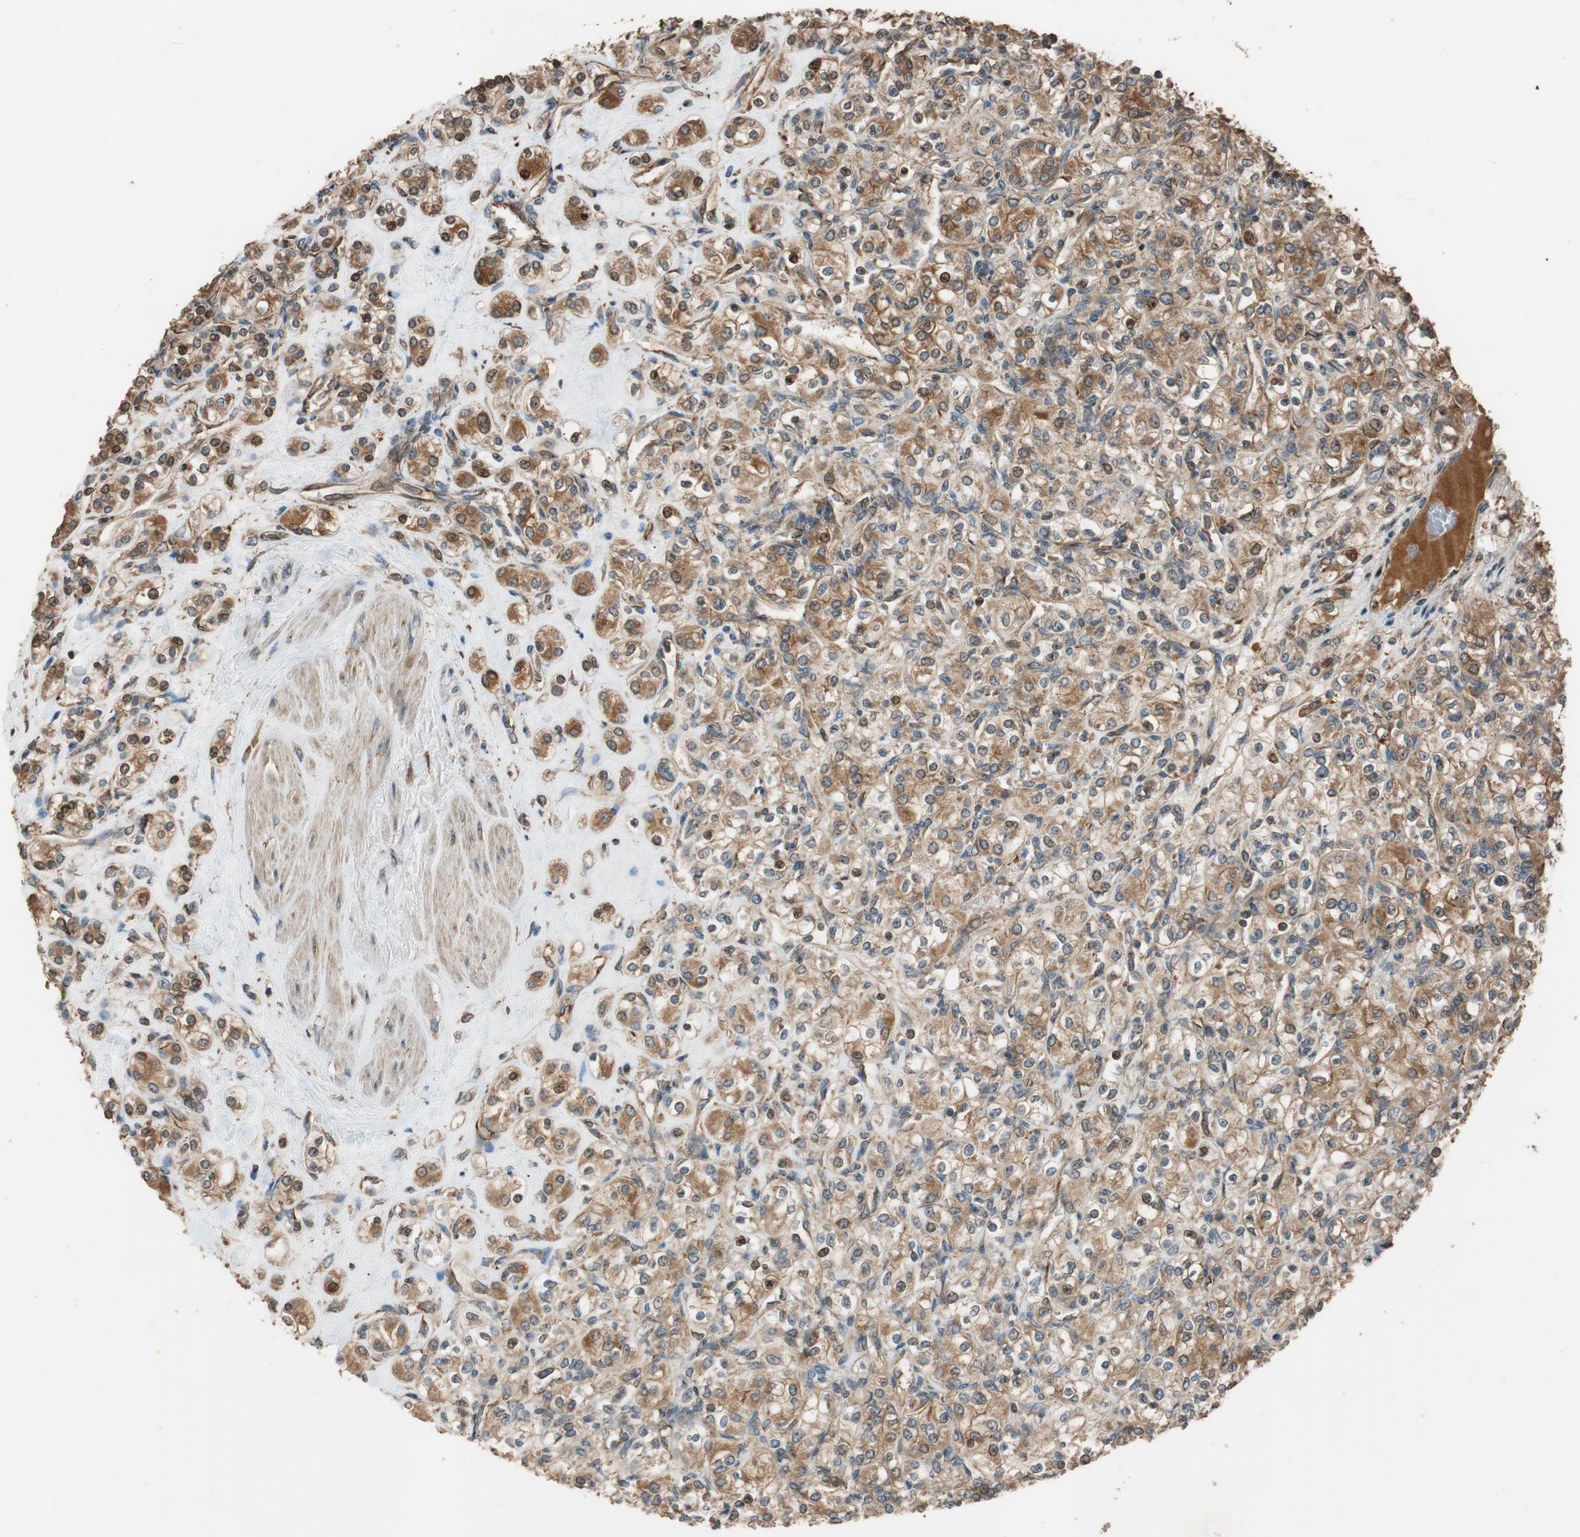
{"staining": {"intensity": "moderate", "quantity": ">75%", "location": "cytoplasmic/membranous,nuclear"}, "tissue": "renal cancer", "cell_type": "Tumor cells", "image_type": "cancer", "snomed": [{"axis": "morphology", "description": "Adenocarcinoma, NOS"}, {"axis": "topography", "description": "Kidney"}], "caption": "Protein staining displays moderate cytoplasmic/membranous and nuclear expression in about >75% of tumor cells in adenocarcinoma (renal).", "gene": "MST1R", "patient": {"sex": "male", "age": 77}}